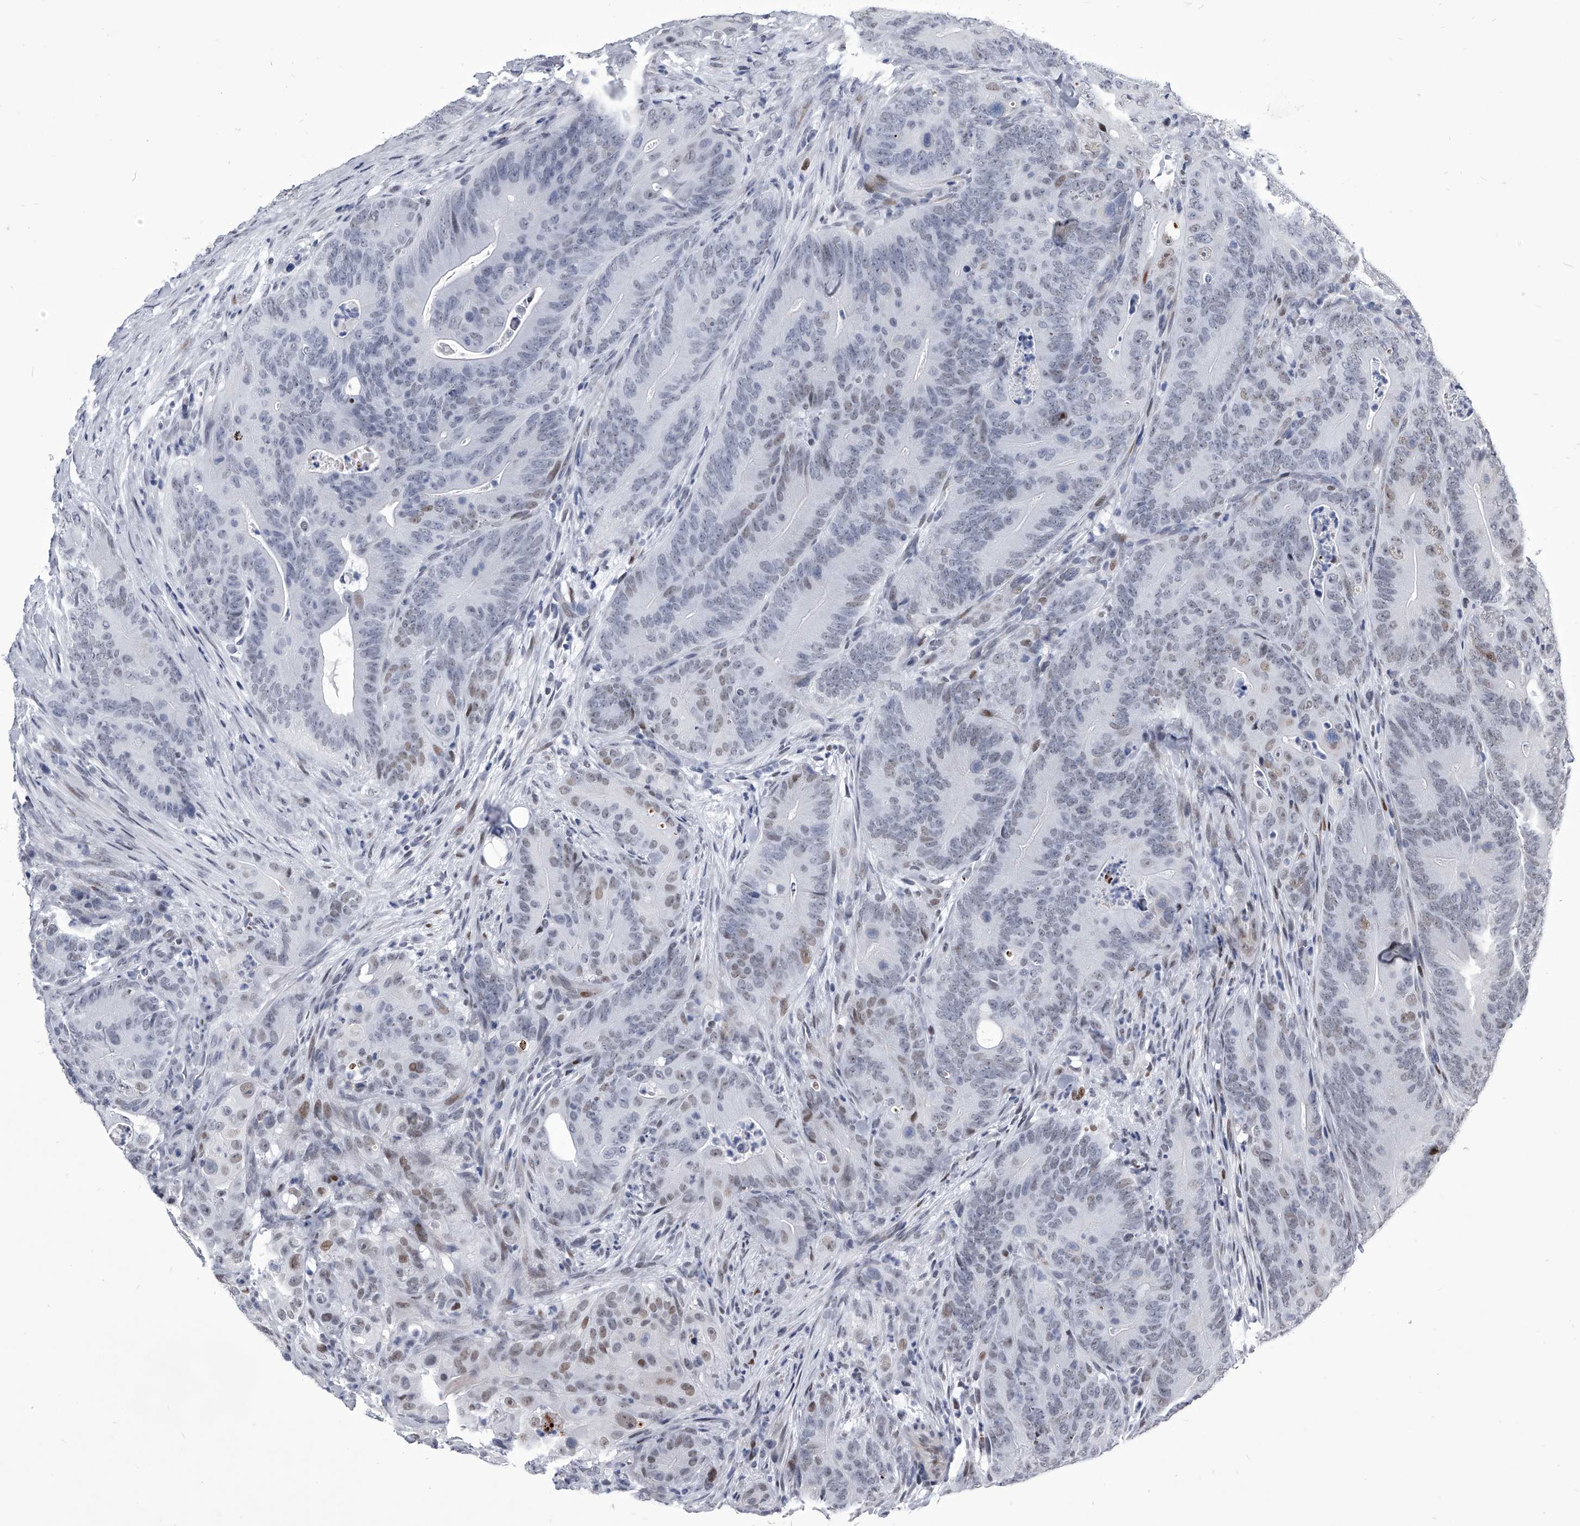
{"staining": {"intensity": "moderate", "quantity": "<25%", "location": "nuclear"}, "tissue": "colorectal cancer", "cell_type": "Tumor cells", "image_type": "cancer", "snomed": [{"axis": "morphology", "description": "Normal tissue, NOS"}, {"axis": "topography", "description": "Colon"}], "caption": "Human colorectal cancer stained for a protein (brown) shows moderate nuclear positive expression in approximately <25% of tumor cells.", "gene": "CMTR1", "patient": {"sex": "female", "age": 82}}